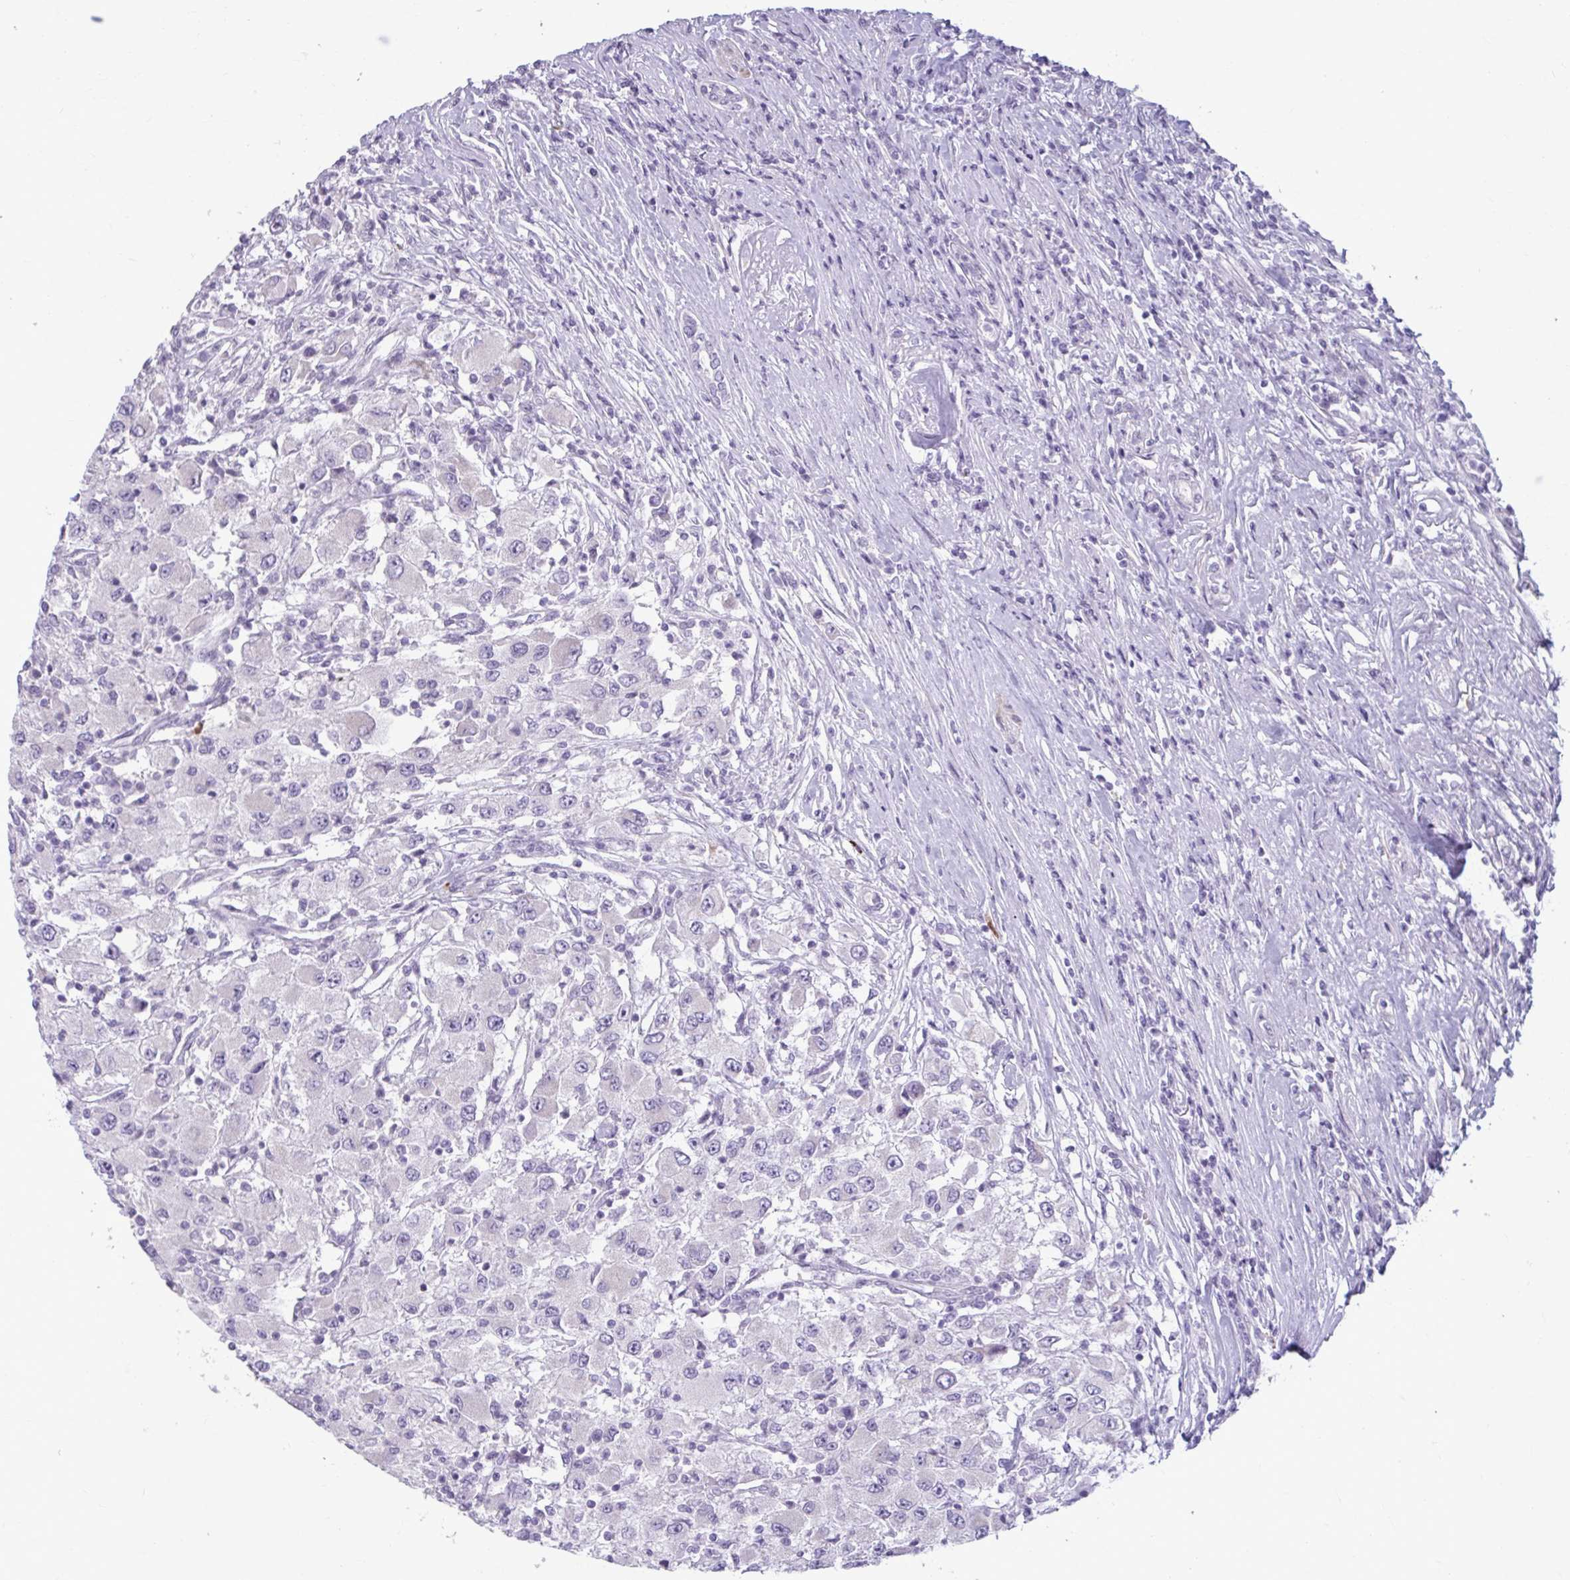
{"staining": {"intensity": "negative", "quantity": "none", "location": "none"}, "tissue": "renal cancer", "cell_type": "Tumor cells", "image_type": "cancer", "snomed": [{"axis": "morphology", "description": "Adenocarcinoma, NOS"}, {"axis": "topography", "description": "Kidney"}], "caption": "DAB (3,3'-diaminobenzidine) immunohistochemical staining of renal cancer (adenocarcinoma) exhibits no significant positivity in tumor cells.", "gene": "MSMO1", "patient": {"sex": "female", "age": 67}}